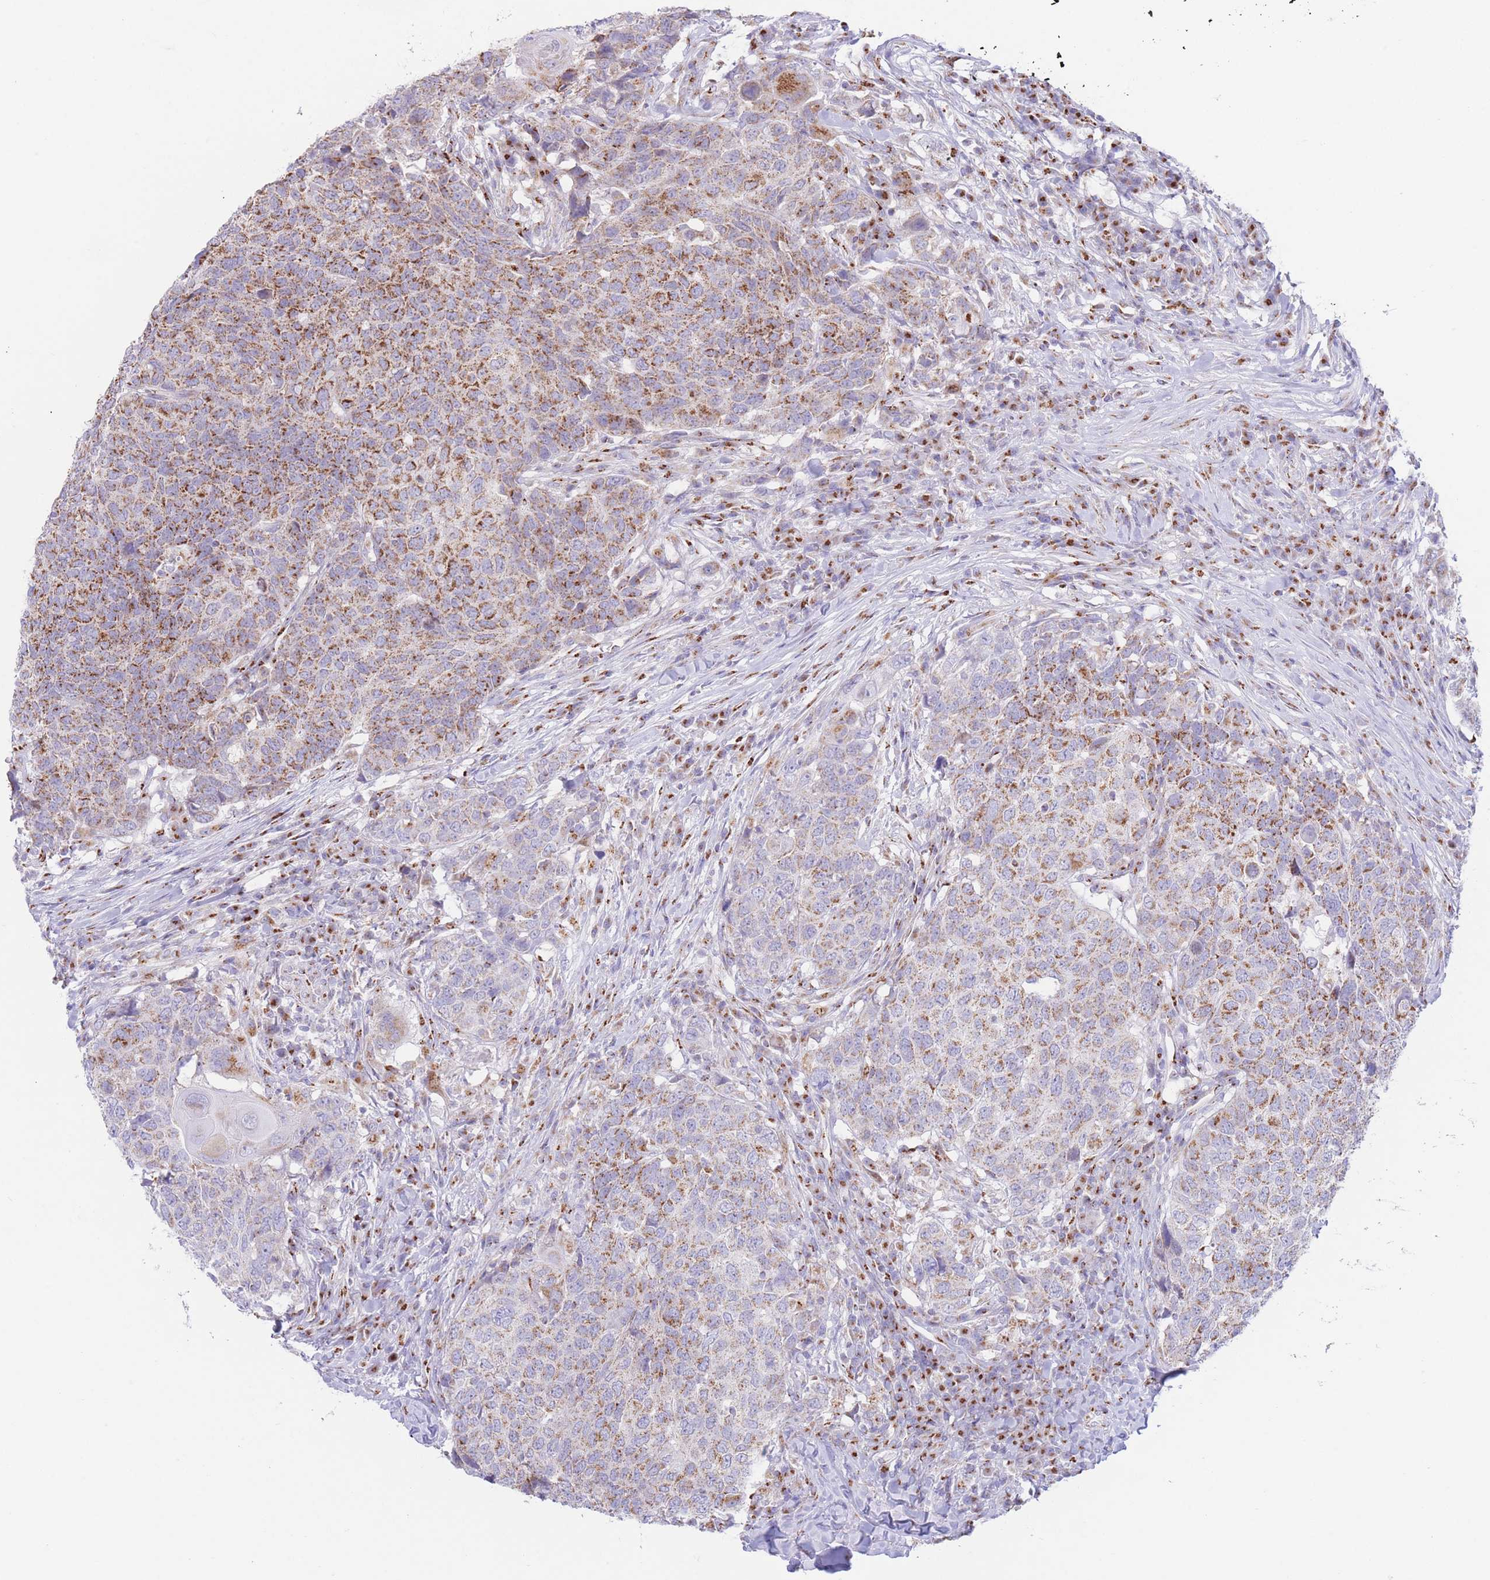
{"staining": {"intensity": "moderate", "quantity": ">75%", "location": "cytoplasmic/membranous"}, "tissue": "head and neck cancer", "cell_type": "Tumor cells", "image_type": "cancer", "snomed": [{"axis": "morphology", "description": "Normal tissue, NOS"}, {"axis": "morphology", "description": "Squamous cell carcinoma, NOS"}, {"axis": "topography", "description": "Skeletal muscle"}, {"axis": "topography", "description": "Vascular tissue"}, {"axis": "topography", "description": "Peripheral nerve tissue"}, {"axis": "topography", "description": "Head-Neck"}], "caption": "A brown stain labels moderate cytoplasmic/membranous expression of a protein in human head and neck squamous cell carcinoma tumor cells. (Stains: DAB (3,3'-diaminobenzidine) in brown, nuclei in blue, Microscopy: brightfield microscopy at high magnification).", "gene": "MPND", "patient": {"sex": "male", "age": 66}}